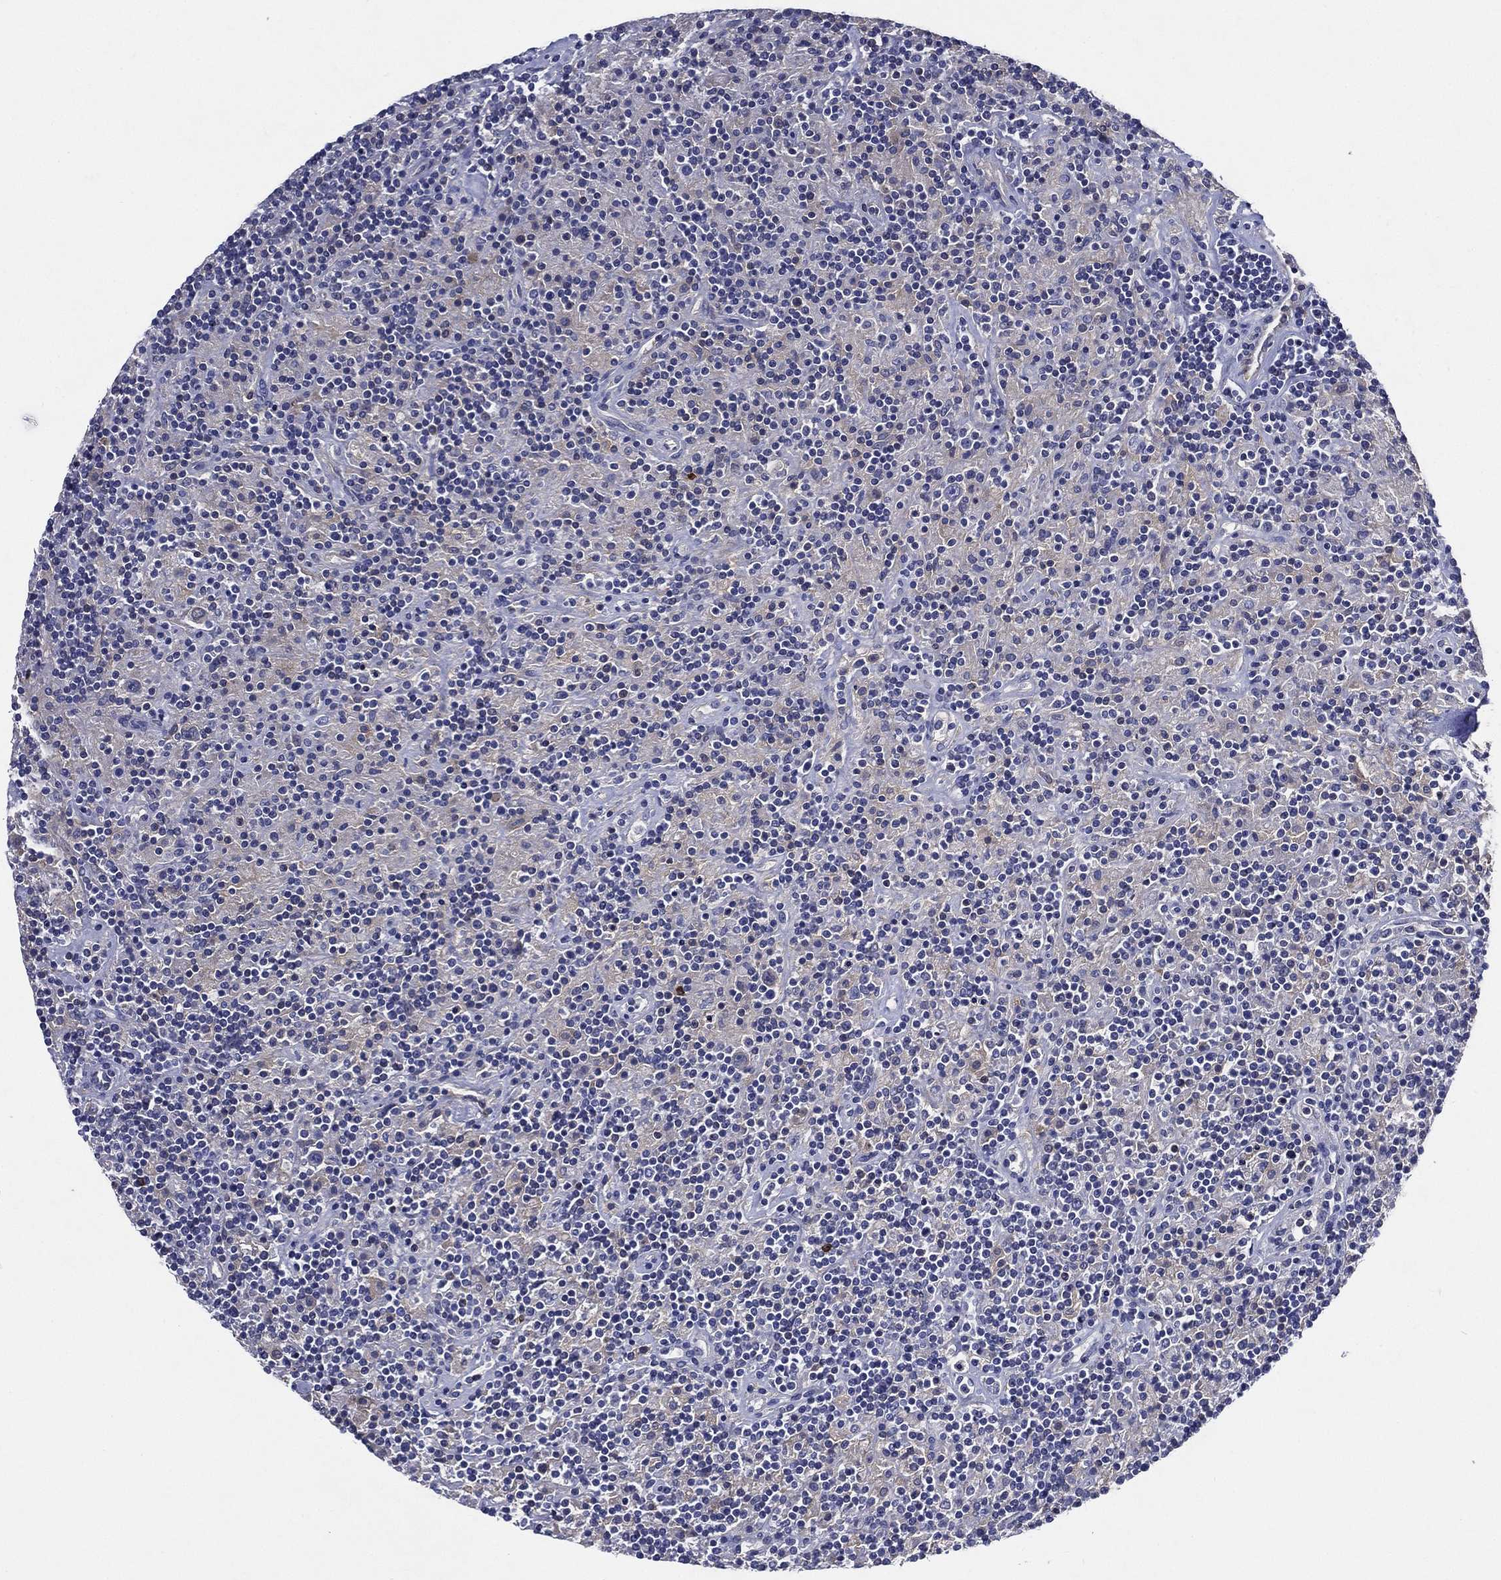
{"staining": {"intensity": "negative", "quantity": "none", "location": "none"}, "tissue": "lymphoma", "cell_type": "Tumor cells", "image_type": "cancer", "snomed": [{"axis": "morphology", "description": "Hodgkin's disease, NOS"}, {"axis": "topography", "description": "Lymph node"}], "caption": "High power microscopy histopathology image of an immunohistochemistry (IHC) image of Hodgkin's disease, revealing no significant positivity in tumor cells. (DAB immunohistochemistry (IHC), high magnification).", "gene": "TMPRSS11D", "patient": {"sex": "male", "age": 70}}